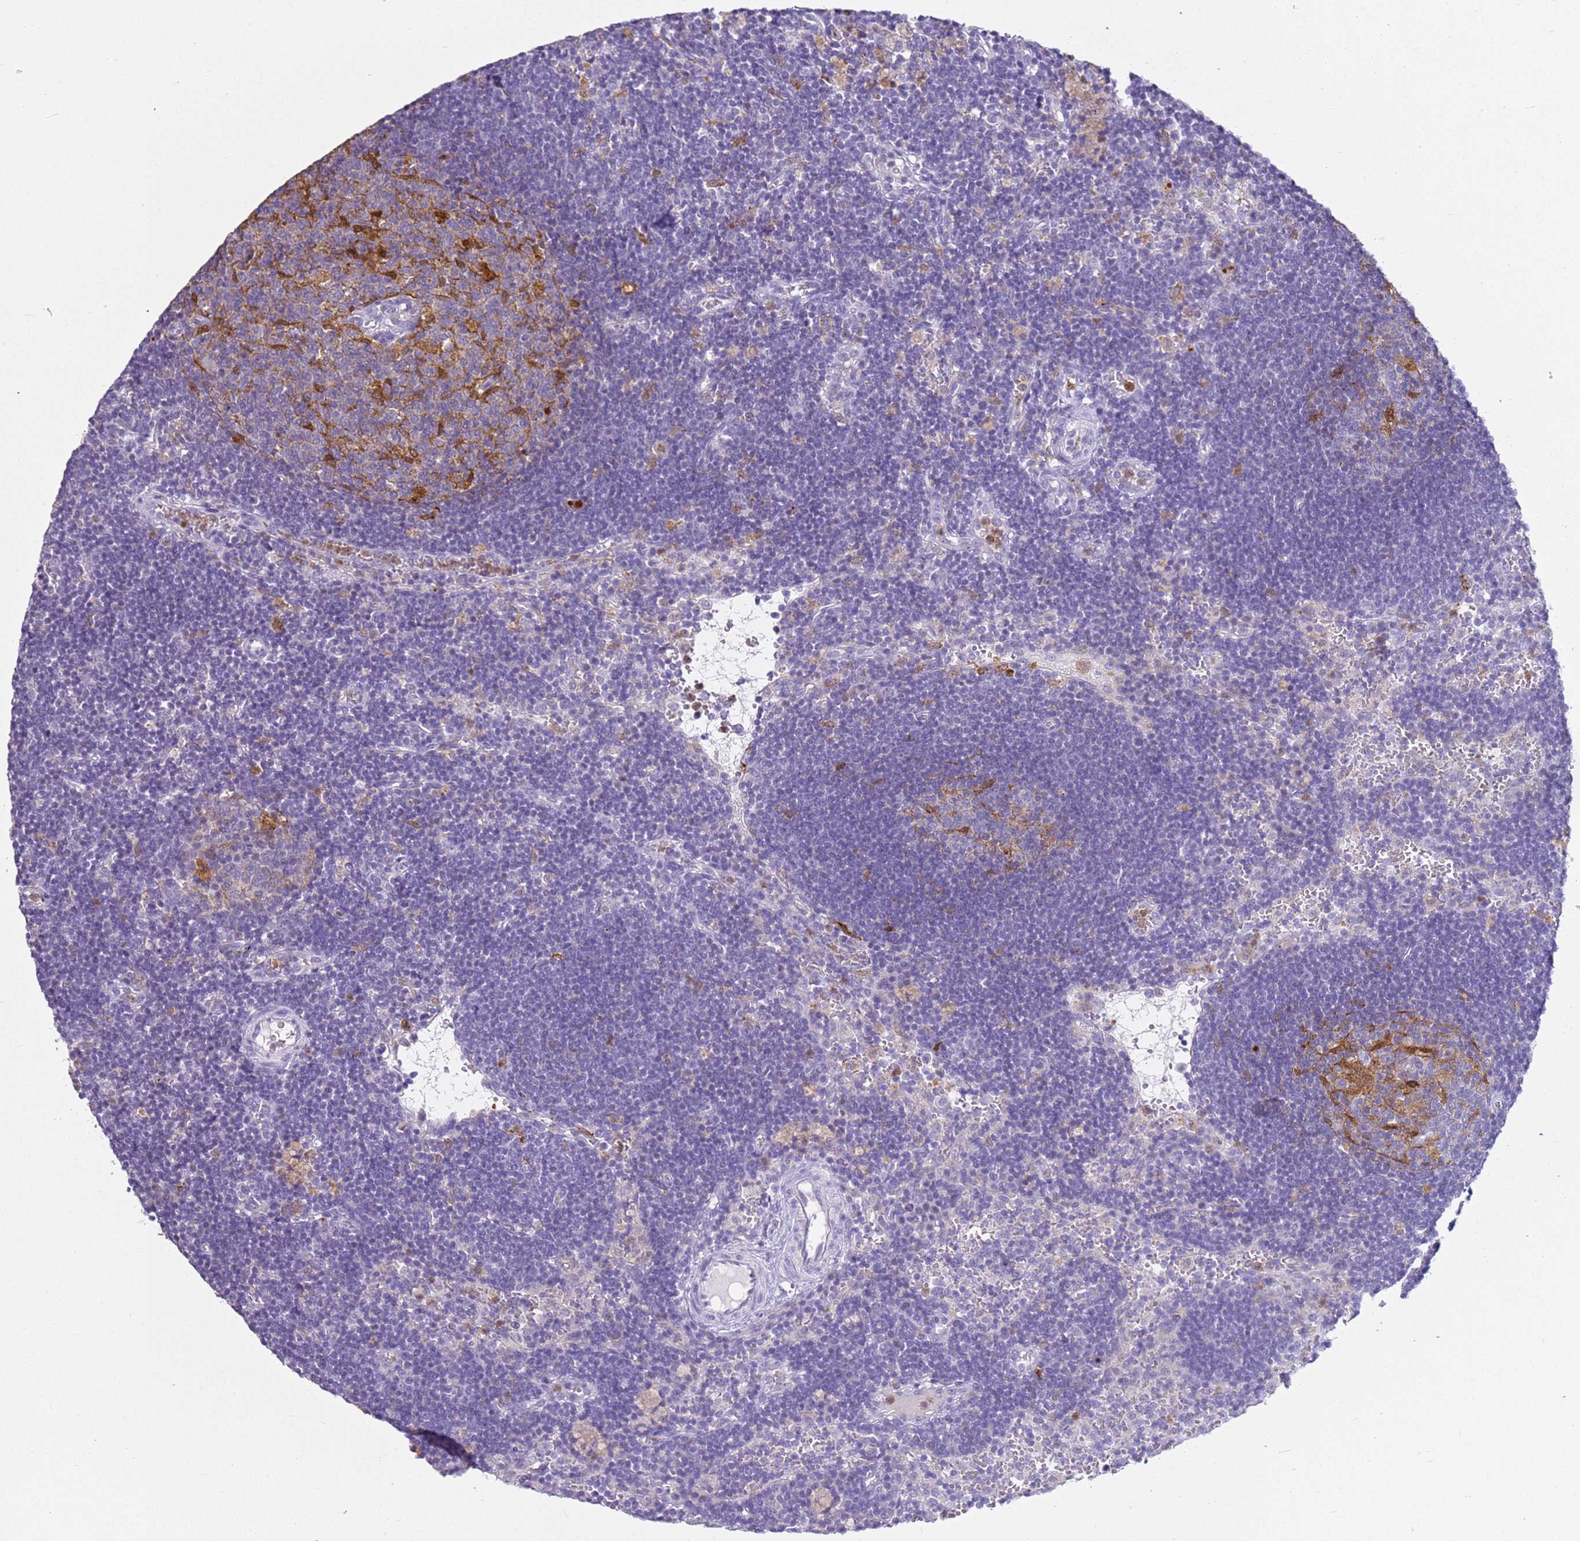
{"staining": {"intensity": "moderate", "quantity": "<25%", "location": "cytoplasmic/membranous"}, "tissue": "lymph node", "cell_type": "Germinal center cells", "image_type": "normal", "snomed": [{"axis": "morphology", "description": "Normal tissue, NOS"}, {"axis": "topography", "description": "Lymph node"}], "caption": "High-power microscopy captured an immunohistochemistry (IHC) image of normal lymph node, revealing moderate cytoplasmic/membranous staining in approximately <25% of germinal center cells. The protein of interest is stained brown, and the nuclei are stained in blue (DAB IHC with brightfield microscopy, high magnification).", "gene": "CSTA", "patient": {"sex": "male", "age": 62}}